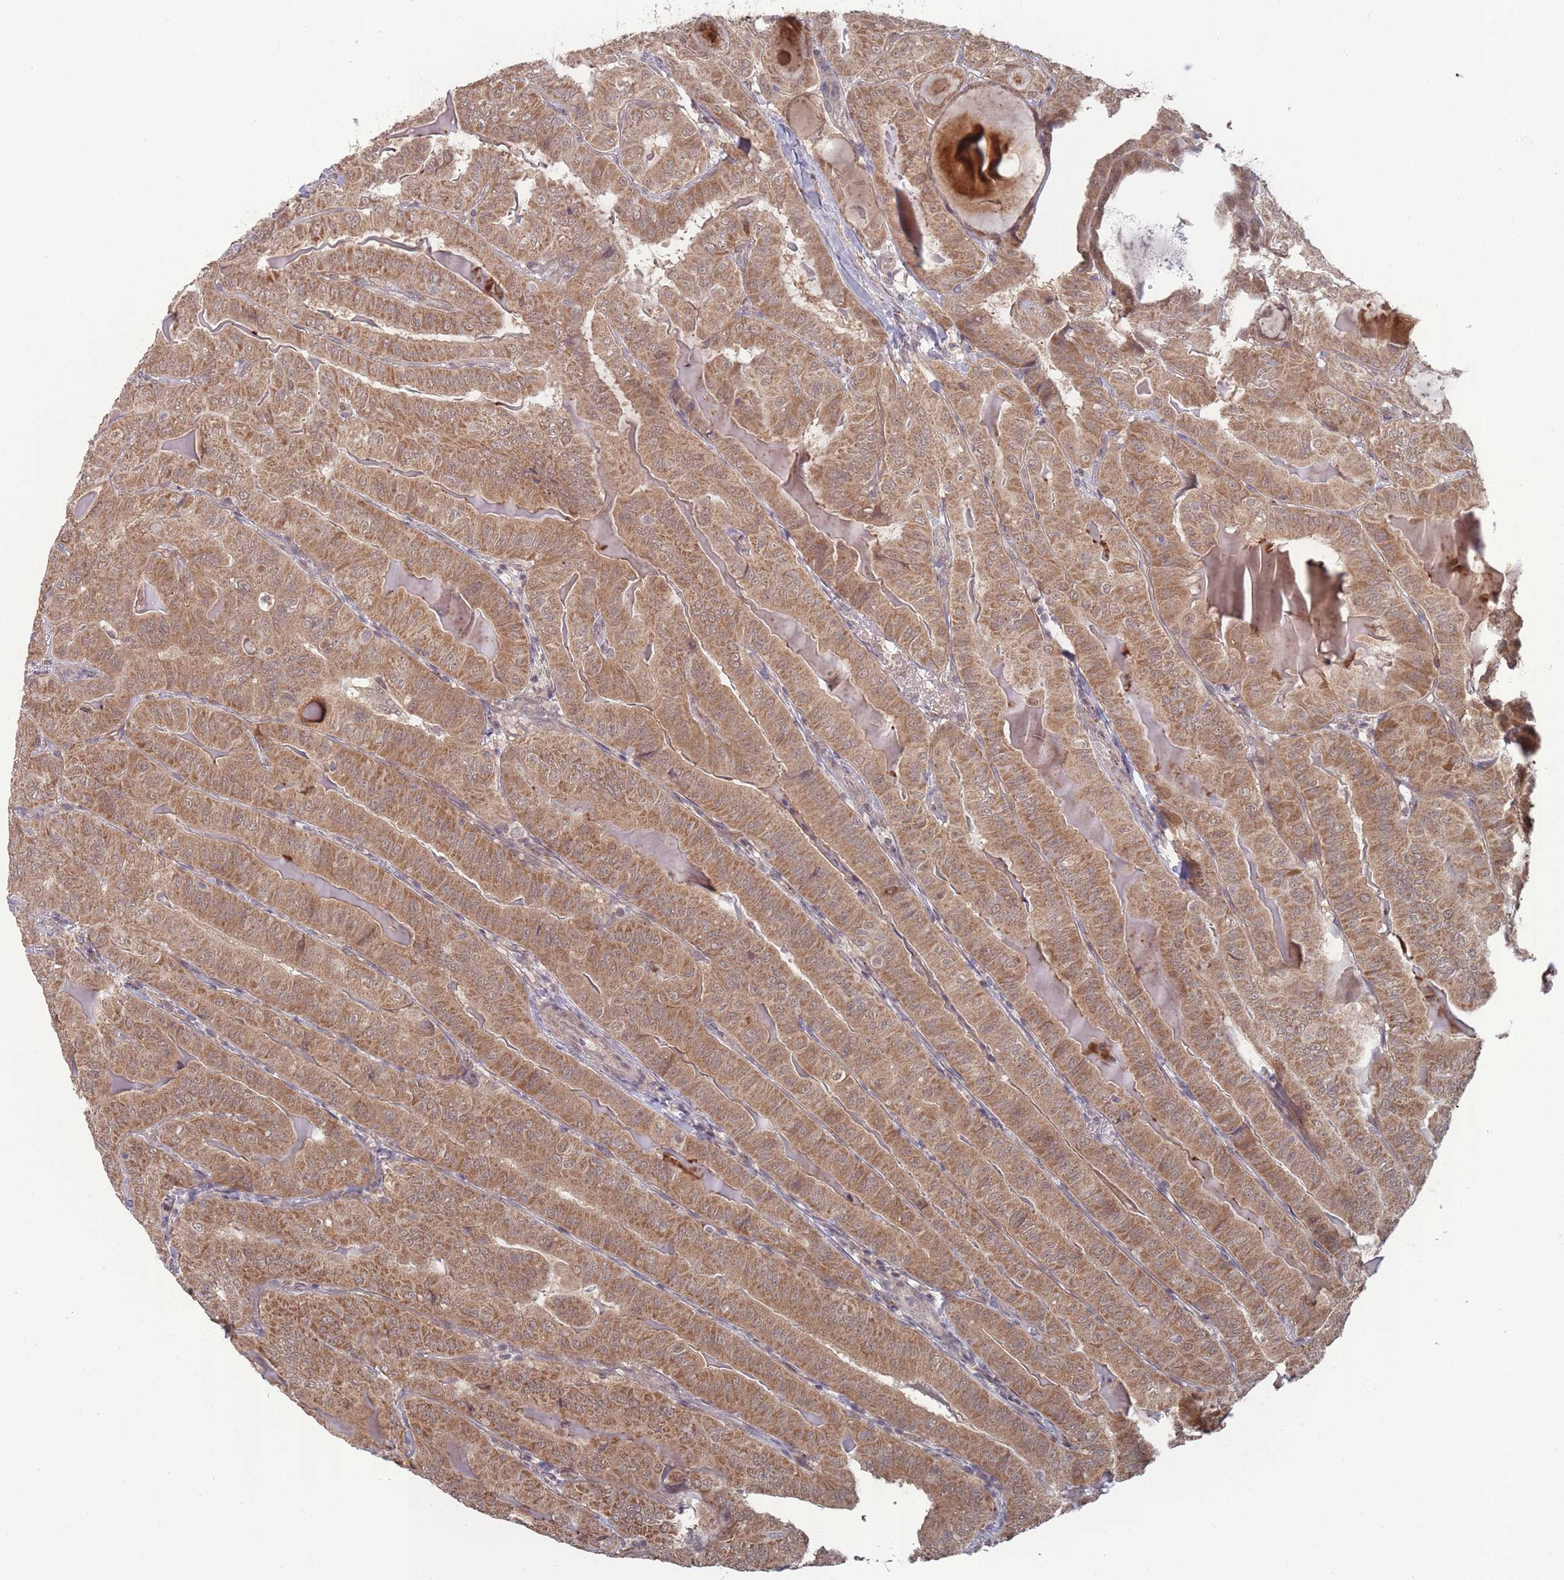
{"staining": {"intensity": "moderate", "quantity": ">75%", "location": "cytoplasmic/membranous"}, "tissue": "thyroid cancer", "cell_type": "Tumor cells", "image_type": "cancer", "snomed": [{"axis": "morphology", "description": "Papillary adenocarcinoma, NOS"}, {"axis": "topography", "description": "Thyroid gland"}], "caption": "Immunohistochemistry (IHC) micrograph of human thyroid cancer stained for a protein (brown), which exhibits medium levels of moderate cytoplasmic/membranous staining in about >75% of tumor cells.", "gene": "CNTRL", "patient": {"sex": "female", "age": 68}}